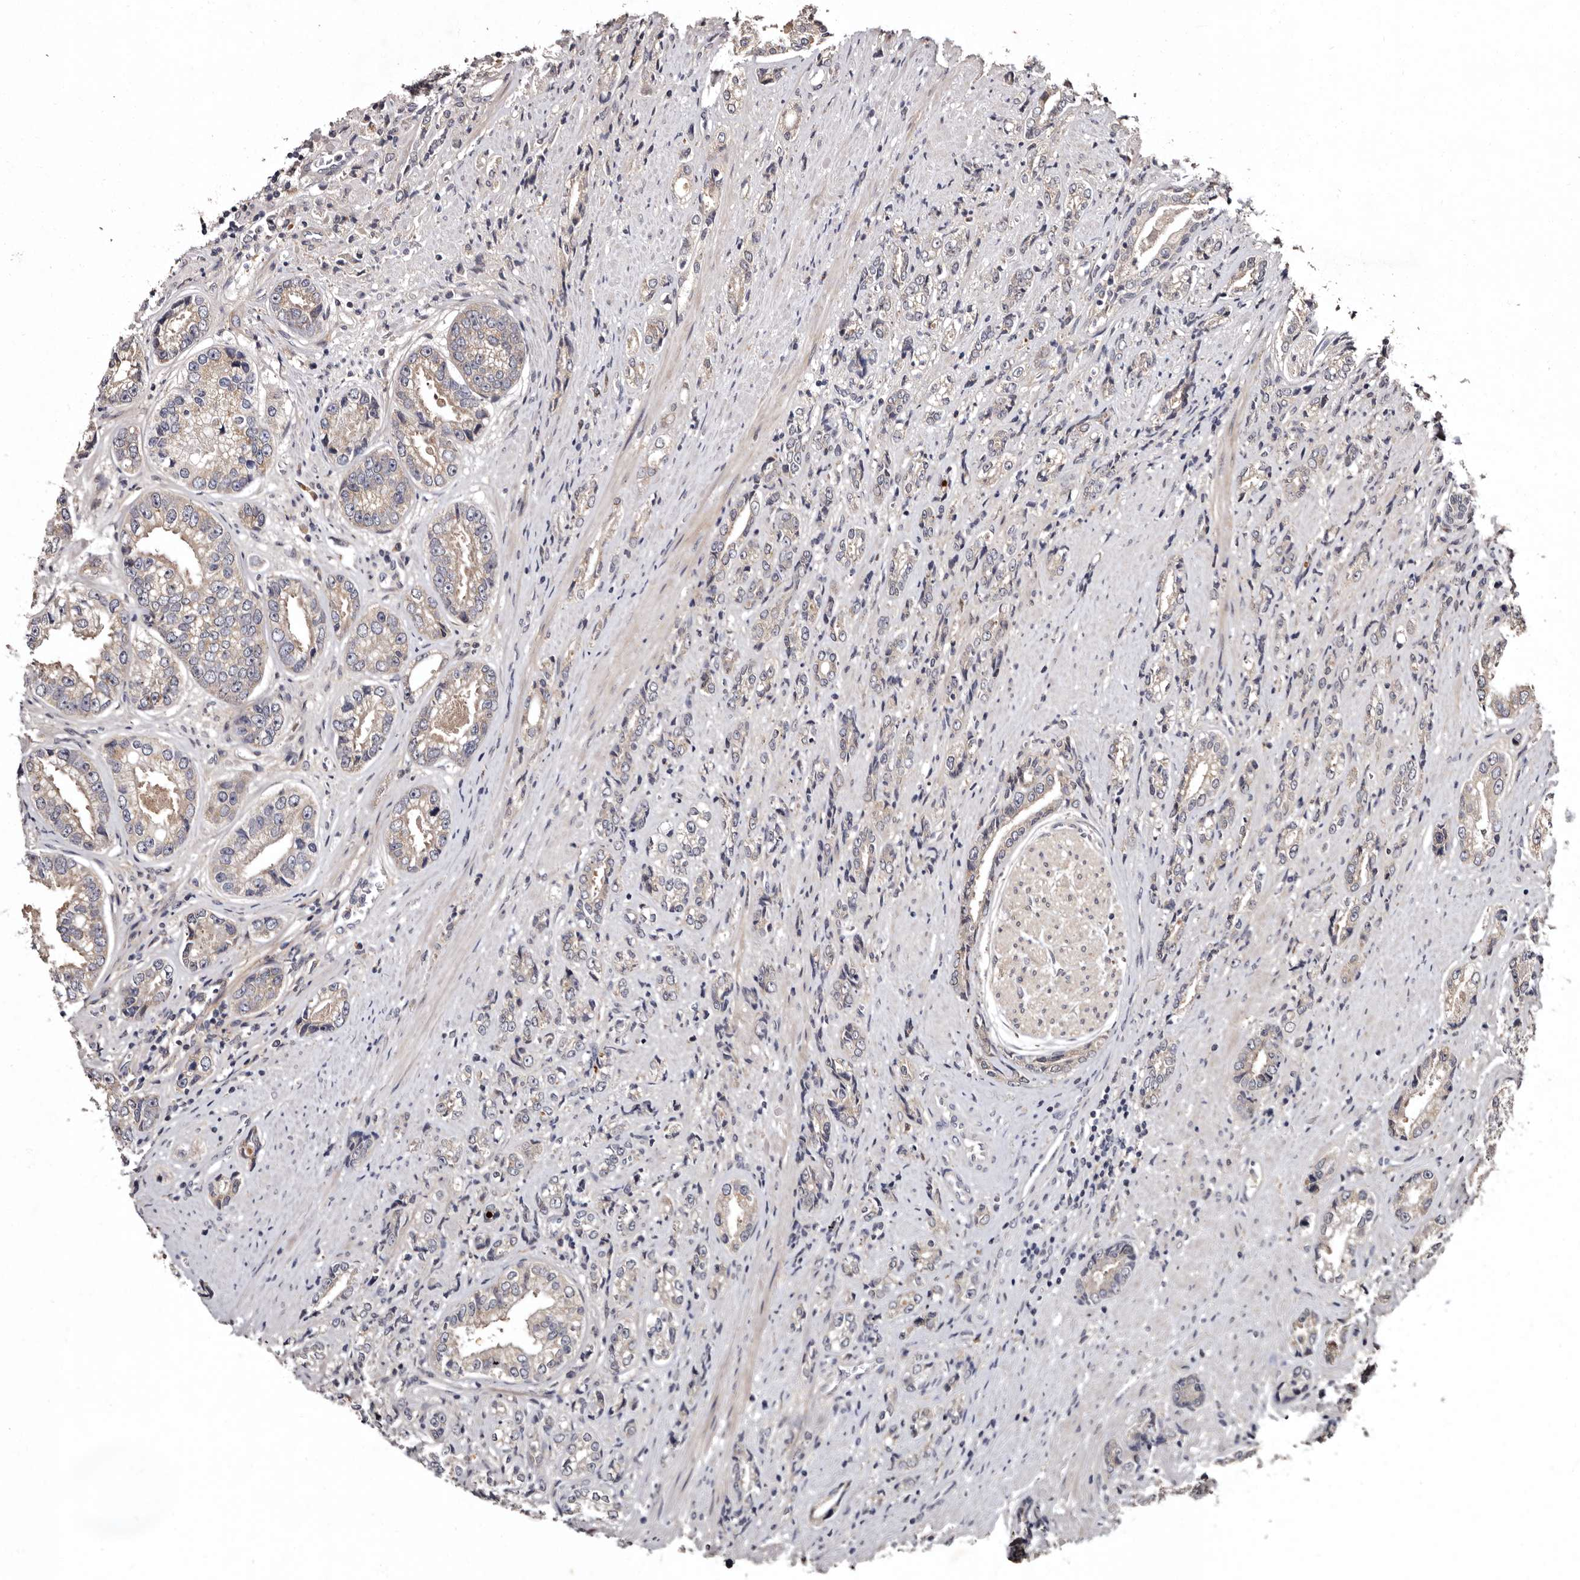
{"staining": {"intensity": "weak", "quantity": "<25%", "location": "cytoplasmic/membranous"}, "tissue": "prostate cancer", "cell_type": "Tumor cells", "image_type": "cancer", "snomed": [{"axis": "morphology", "description": "Adenocarcinoma, High grade"}, {"axis": "topography", "description": "Prostate"}], "caption": "Immunohistochemistry (IHC) photomicrograph of prostate cancer (high-grade adenocarcinoma) stained for a protein (brown), which demonstrates no positivity in tumor cells.", "gene": "FAM91A1", "patient": {"sex": "male", "age": 61}}